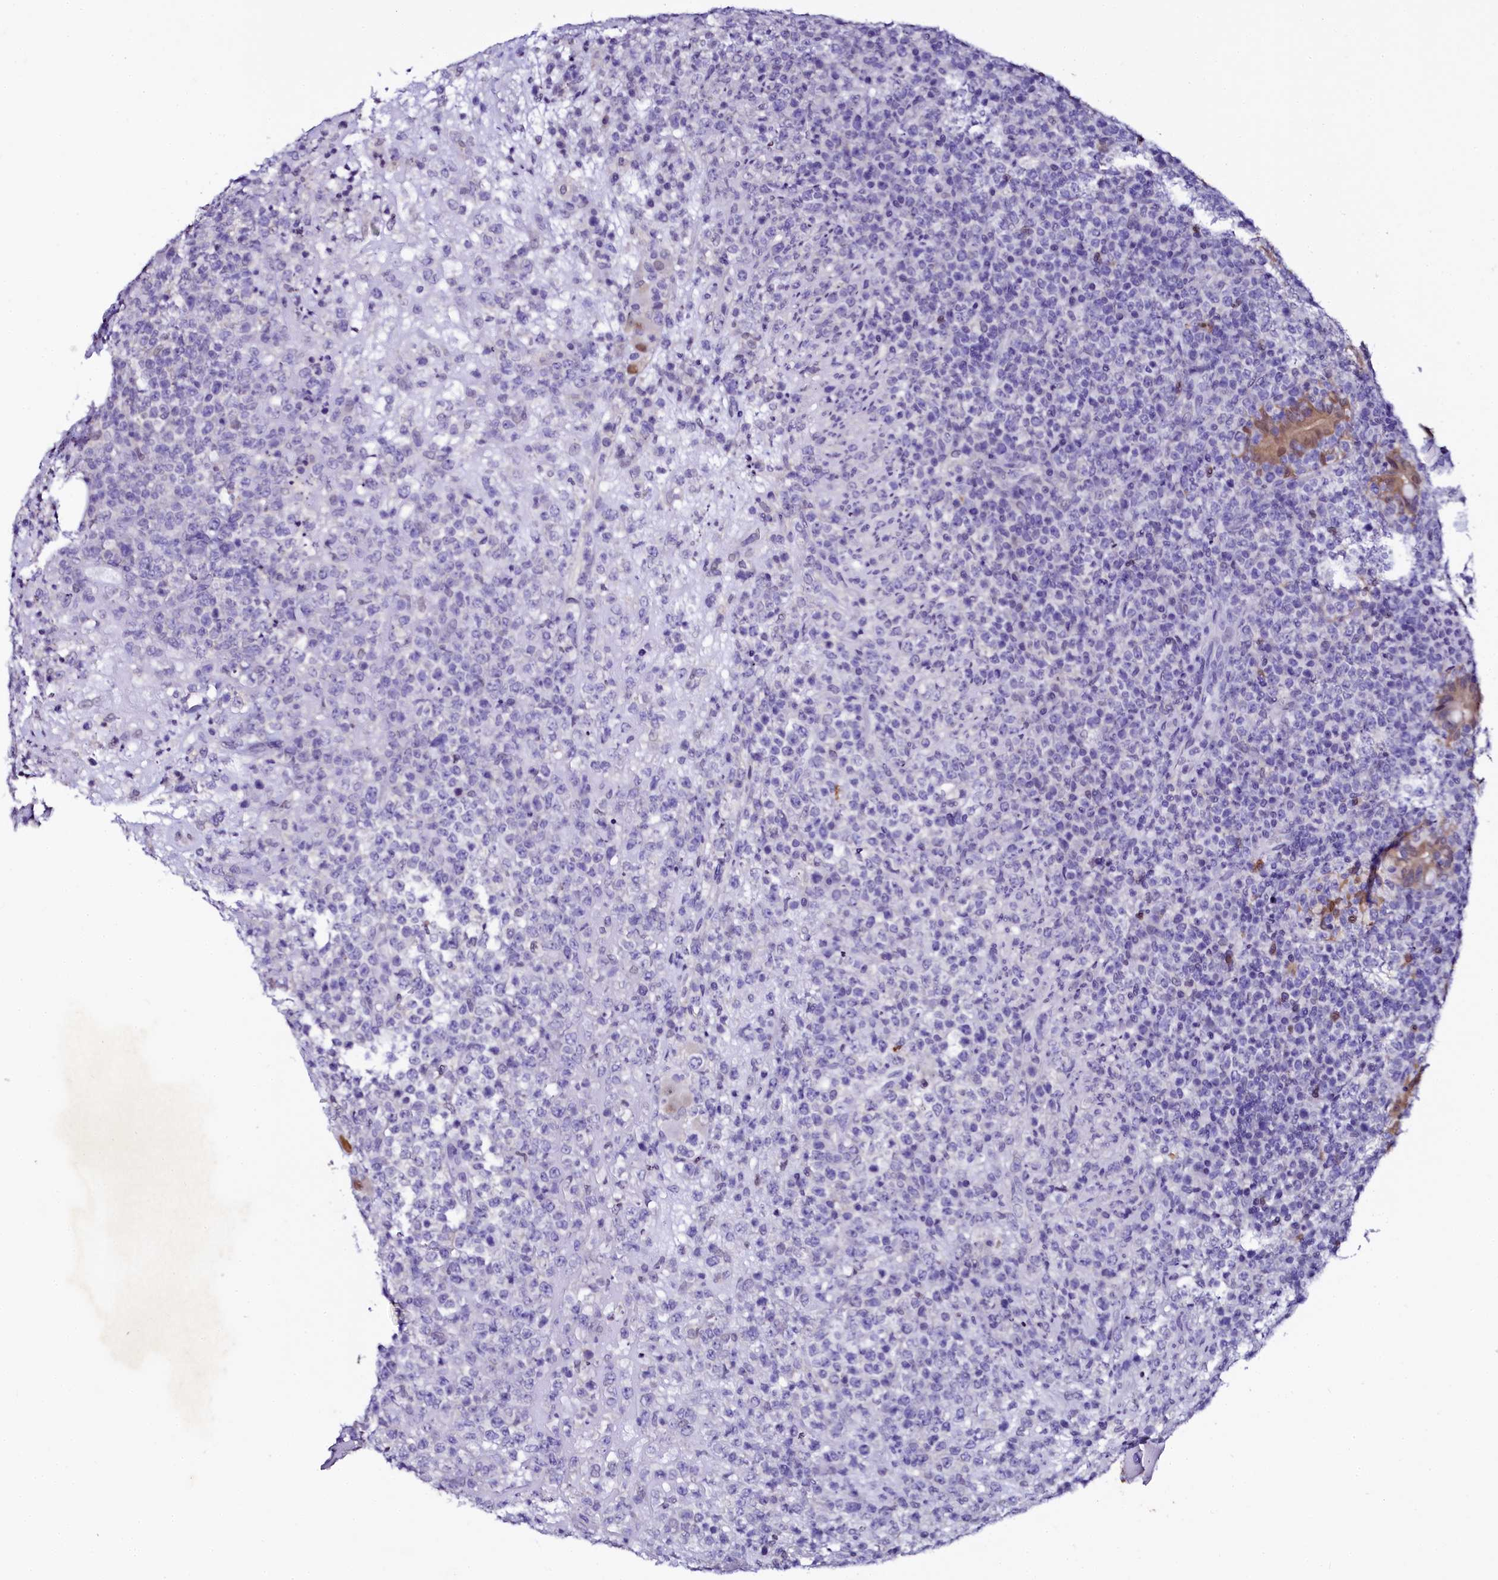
{"staining": {"intensity": "negative", "quantity": "none", "location": "none"}, "tissue": "lymphoma", "cell_type": "Tumor cells", "image_type": "cancer", "snomed": [{"axis": "morphology", "description": "Malignant lymphoma, non-Hodgkin's type, High grade"}, {"axis": "topography", "description": "Colon"}], "caption": "IHC photomicrograph of human malignant lymphoma, non-Hodgkin's type (high-grade) stained for a protein (brown), which exhibits no positivity in tumor cells. (DAB (3,3'-diaminobenzidine) immunohistochemistry, high magnification).", "gene": "SORD", "patient": {"sex": "female", "age": 53}}